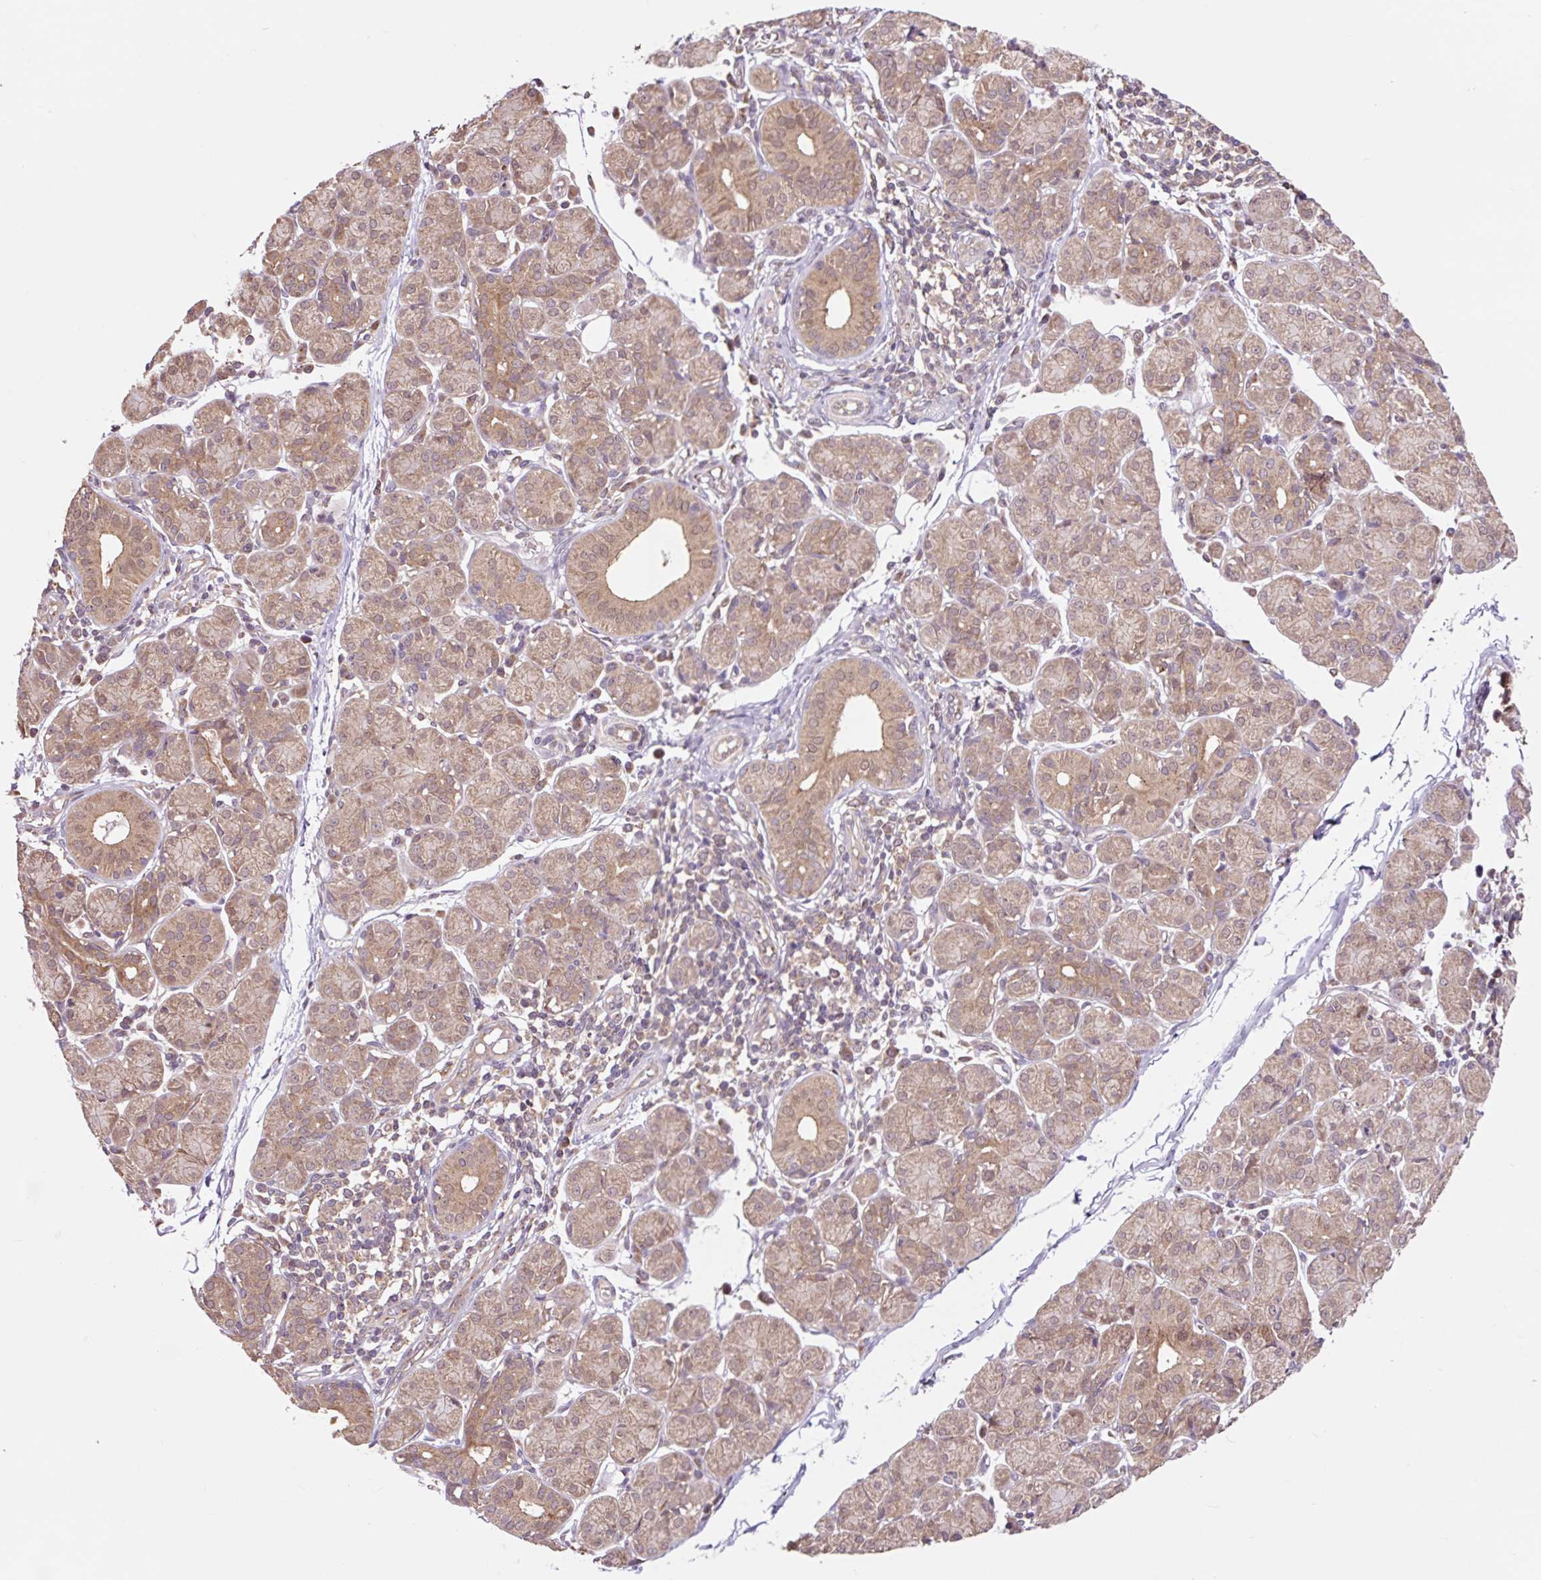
{"staining": {"intensity": "moderate", "quantity": "25%-75%", "location": "cytoplasmic/membranous,nuclear"}, "tissue": "salivary gland", "cell_type": "Glandular cells", "image_type": "normal", "snomed": [{"axis": "morphology", "description": "Normal tissue, NOS"}, {"axis": "morphology", "description": "Inflammation, NOS"}, {"axis": "topography", "description": "Lymph node"}, {"axis": "topography", "description": "Salivary gland"}], "caption": "Immunohistochemical staining of normal salivary gland displays 25%-75% levels of moderate cytoplasmic/membranous,nuclear protein positivity in approximately 25%-75% of glandular cells.", "gene": "MMS19", "patient": {"sex": "male", "age": 3}}